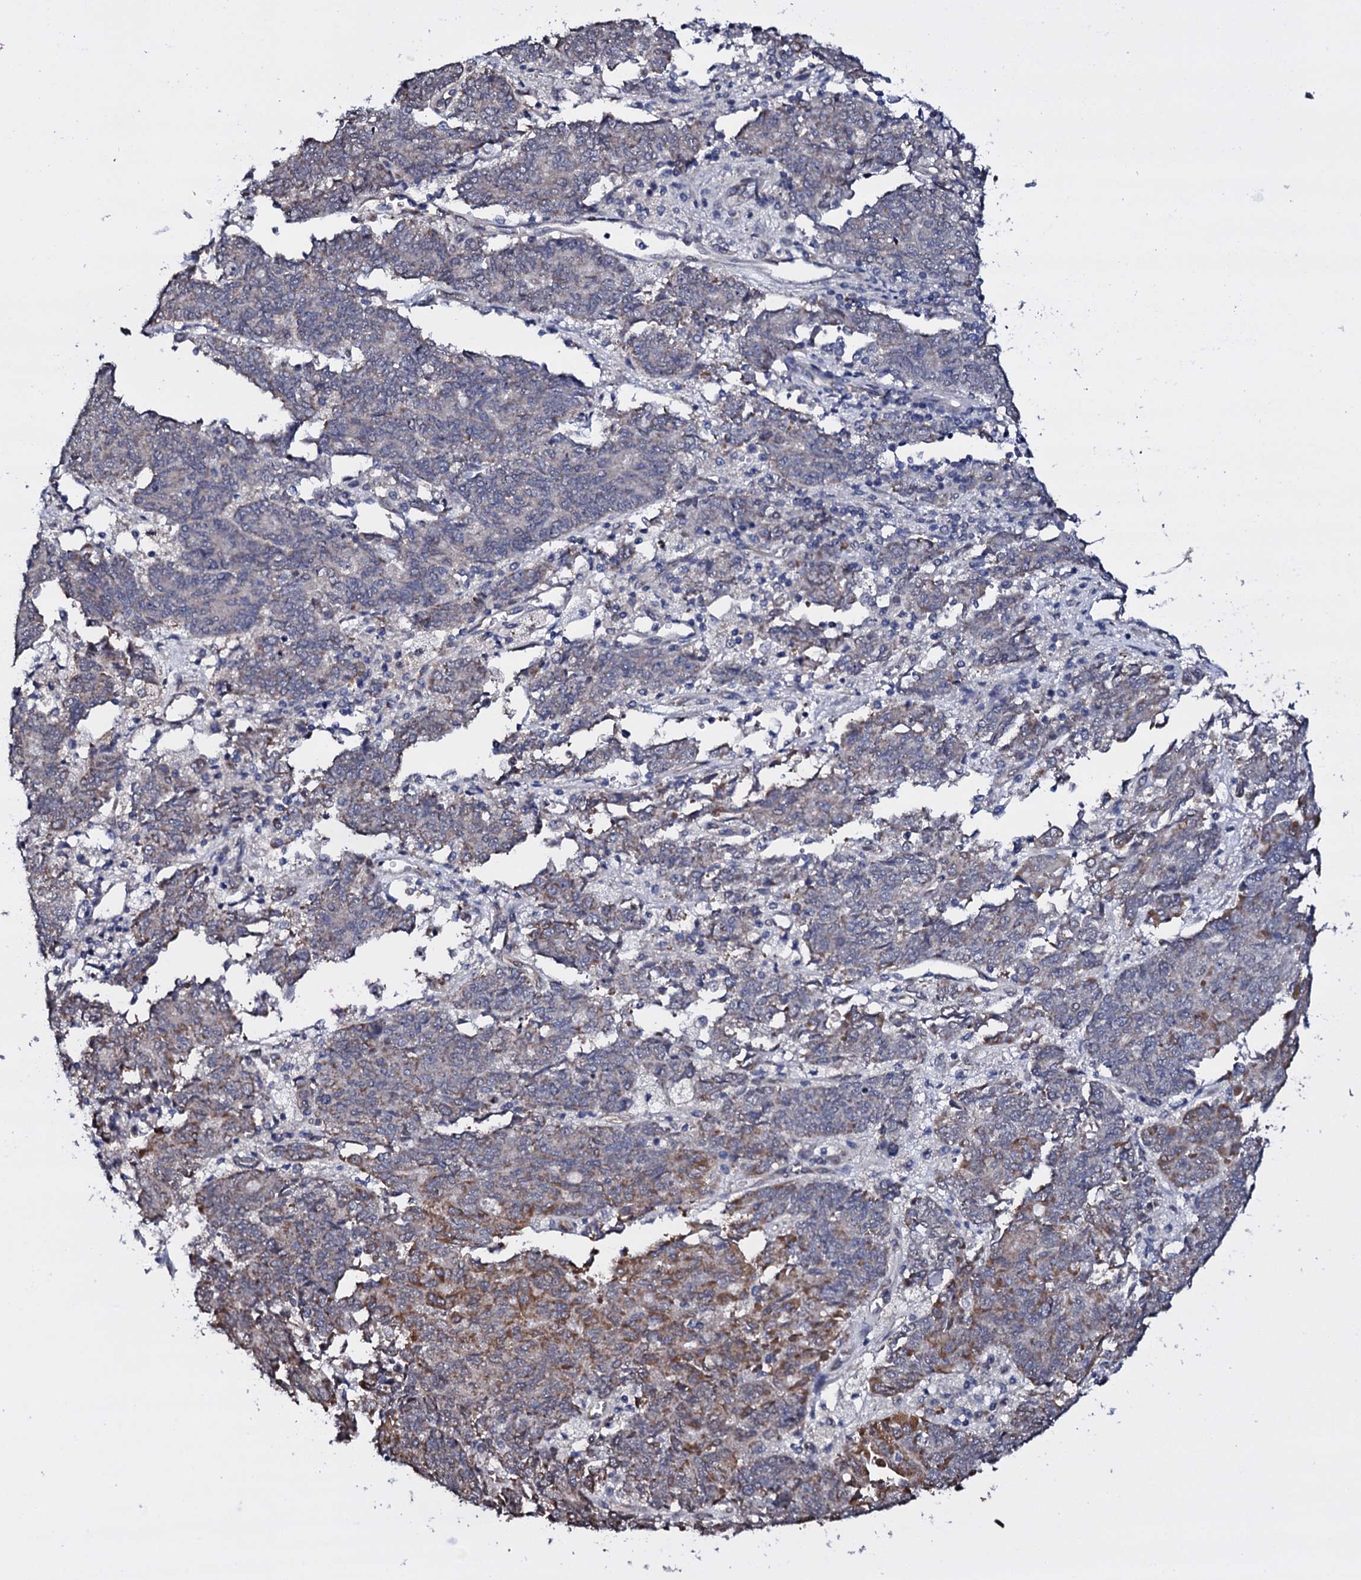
{"staining": {"intensity": "moderate", "quantity": "<25%", "location": "cytoplasmic/membranous"}, "tissue": "endometrial cancer", "cell_type": "Tumor cells", "image_type": "cancer", "snomed": [{"axis": "morphology", "description": "Adenocarcinoma, NOS"}, {"axis": "topography", "description": "Endometrium"}], "caption": "DAB immunohistochemical staining of endometrial cancer demonstrates moderate cytoplasmic/membranous protein staining in about <25% of tumor cells.", "gene": "GAREM1", "patient": {"sex": "female", "age": 80}}